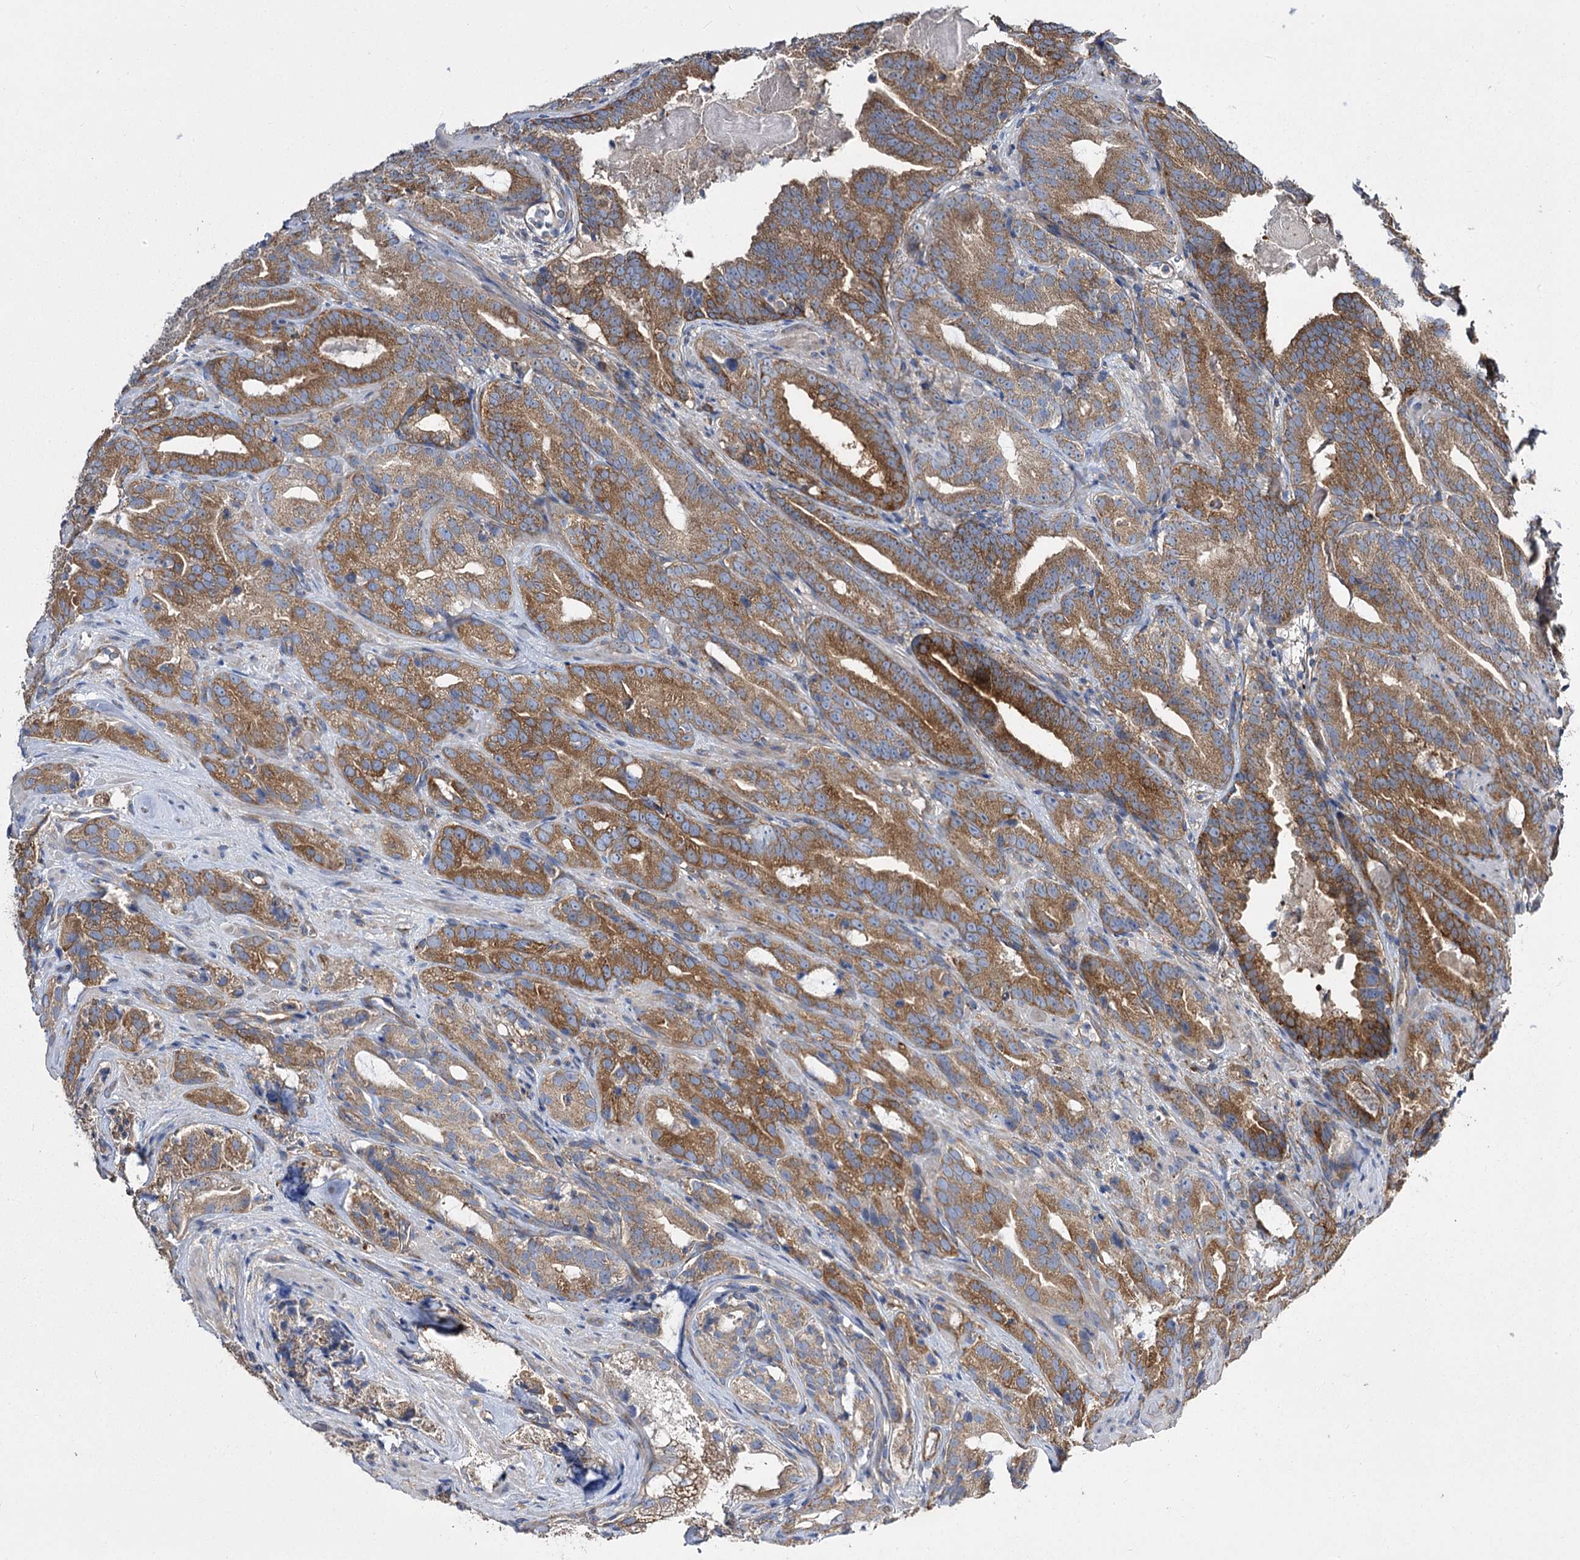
{"staining": {"intensity": "moderate", "quantity": ">75%", "location": "cytoplasmic/membranous"}, "tissue": "prostate cancer", "cell_type": "Tumor cells", "image_type": "cancer", "snomed": [{"axis": "morphology", "description": "Adenocarcinoma, High grade"}, {"axis": "topography", "description": "Prostate"}], "caption": "Tumor cells demonstrate medium levels of moderate cytoplasmic/membranous positivity in about >75% of cells in prostate cancer. Nuclei are stained in blue.", "gene": "RMDN2", "patient": {"sex": "male", "age": 57}}